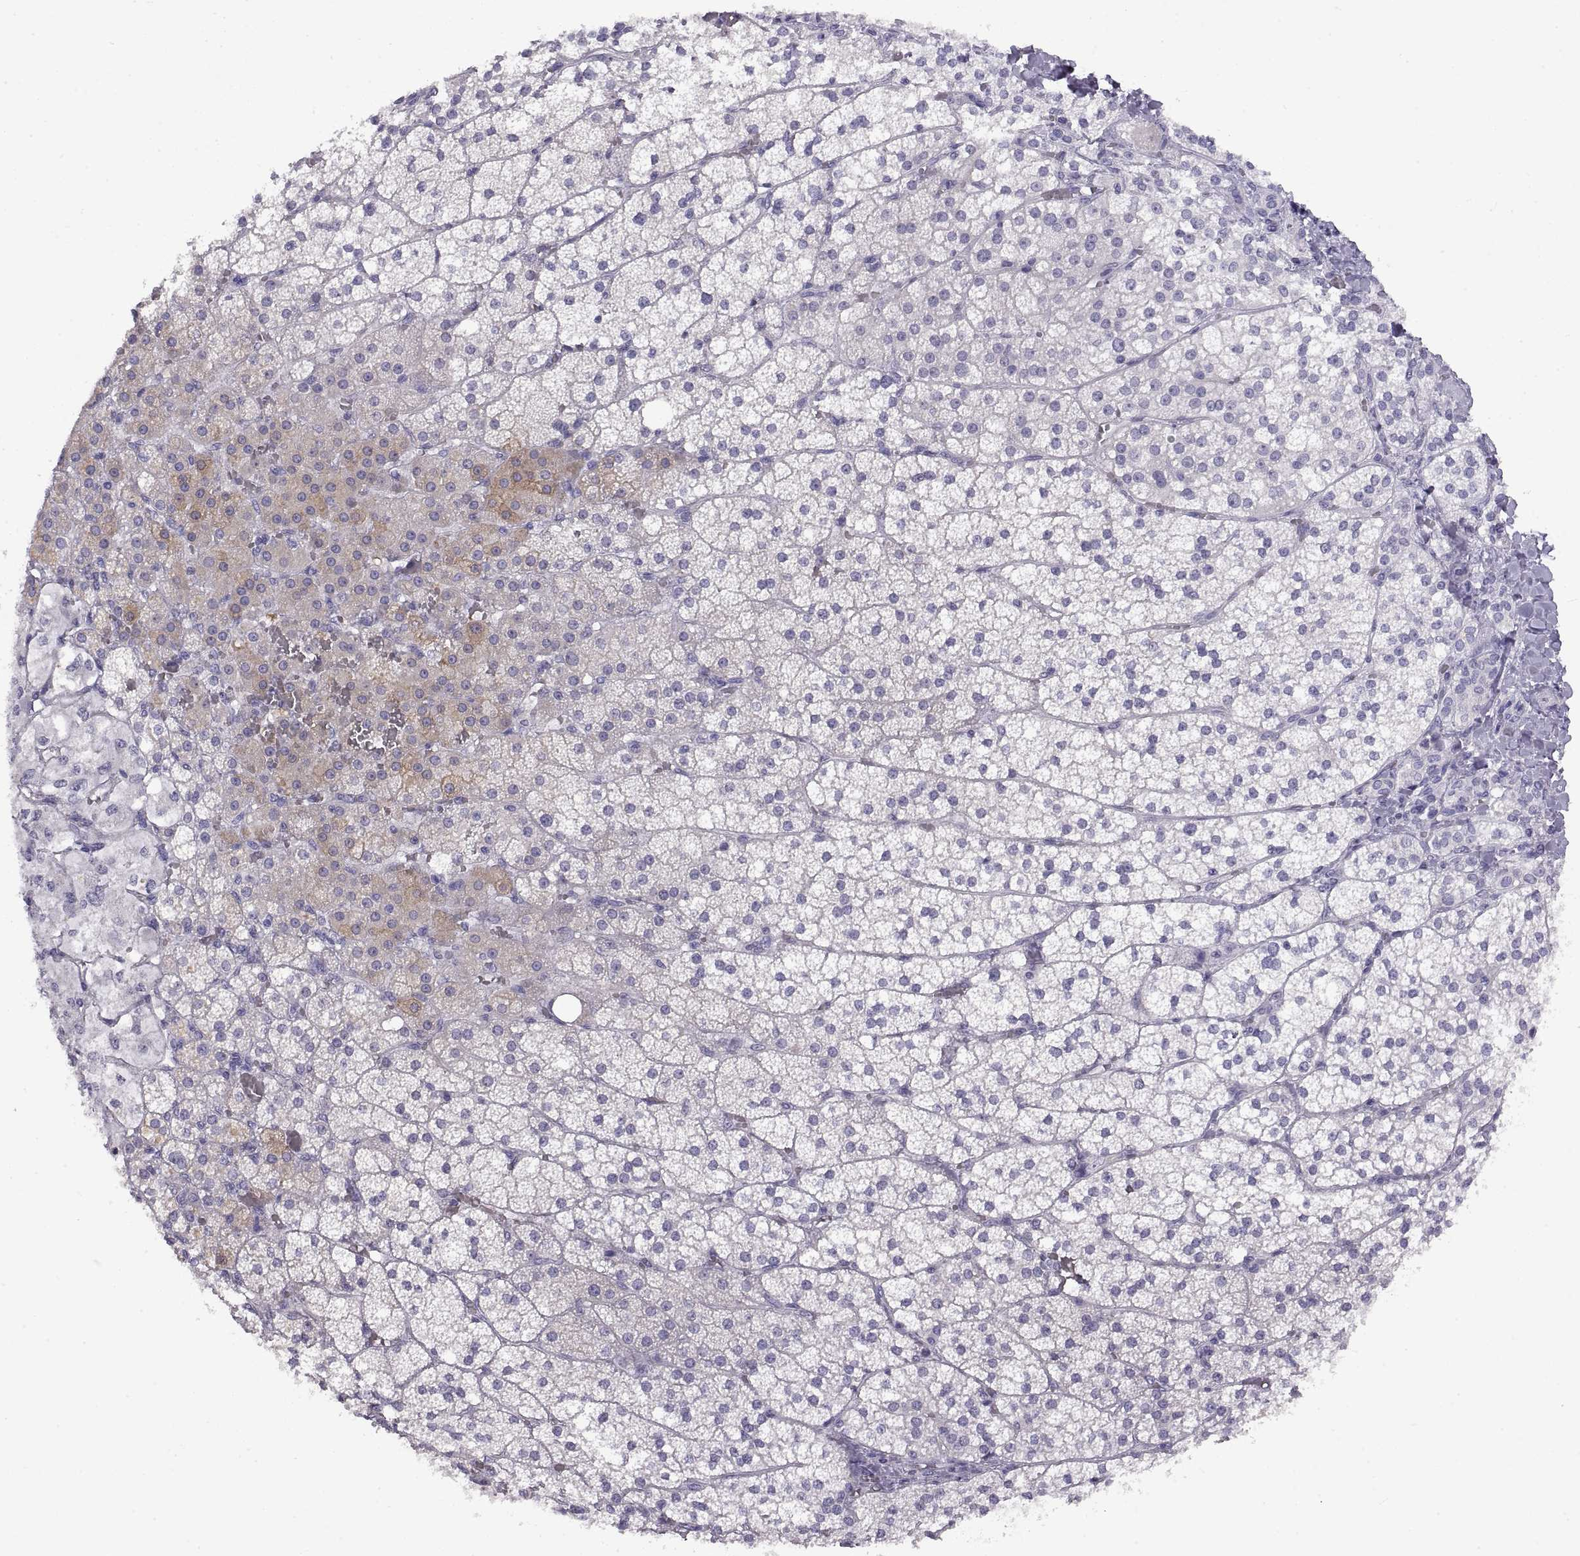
{"staining": {"intensity": "negative", "quantity": "none", "location": "none"}, "tissue": "adrenal gland", "cell_type": "Glandular cells", "image_type": "normal", "snomed": [{"axis": "morphology", "description": "Normal tissue, NOS"}, {"axis": "topography", "description": "Adrenal gland"}], "caption": "A high-resolution image shows immunohistochemistry staining of benign adrenal gland, which exhibits no significant positivity in glandular cells.", "gene": "CRYBB3", "patient": {"sex": "male", "age": 53}}